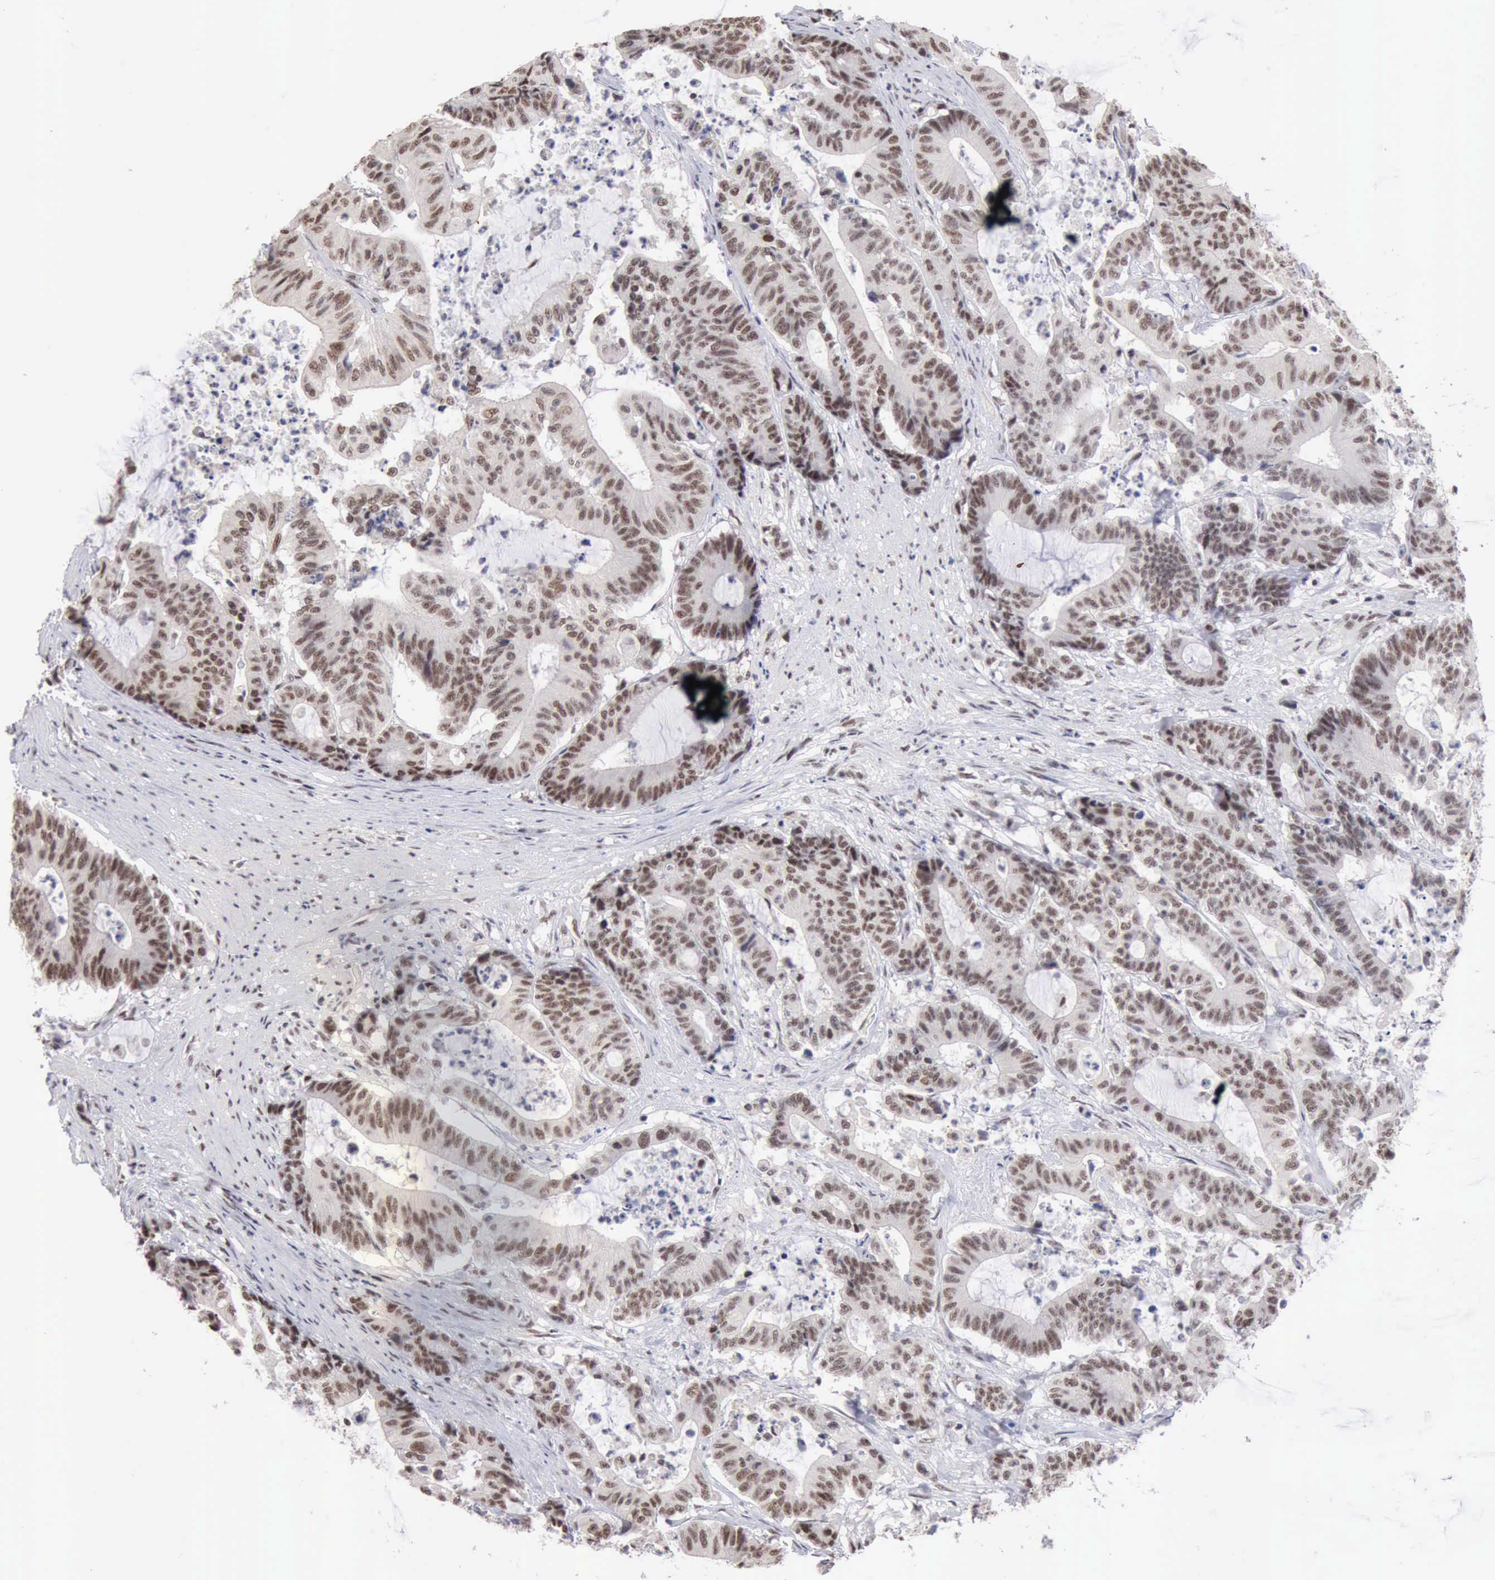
{"staining": {"intensity": "moderate", "quantity": ">75%", "location": "nuclear"}, "tissue": "colorectal cancer", "cell_type": "Tumor cells", "image_type": "cancer", "snomed": [{"axis": "morphology", "description": "Adenocarcinoma, NOS"}, {"axis": "topography", "description": "Colon"}], "caption": "Protein expression by IHC reveals moderate nuclear staining in about >75% of tumor cells in colorectal cancer. (IHC, brightfield microscopy, high magnification).", "gene": "TAF1", "patient": {"sex": "female", "age": 84}}